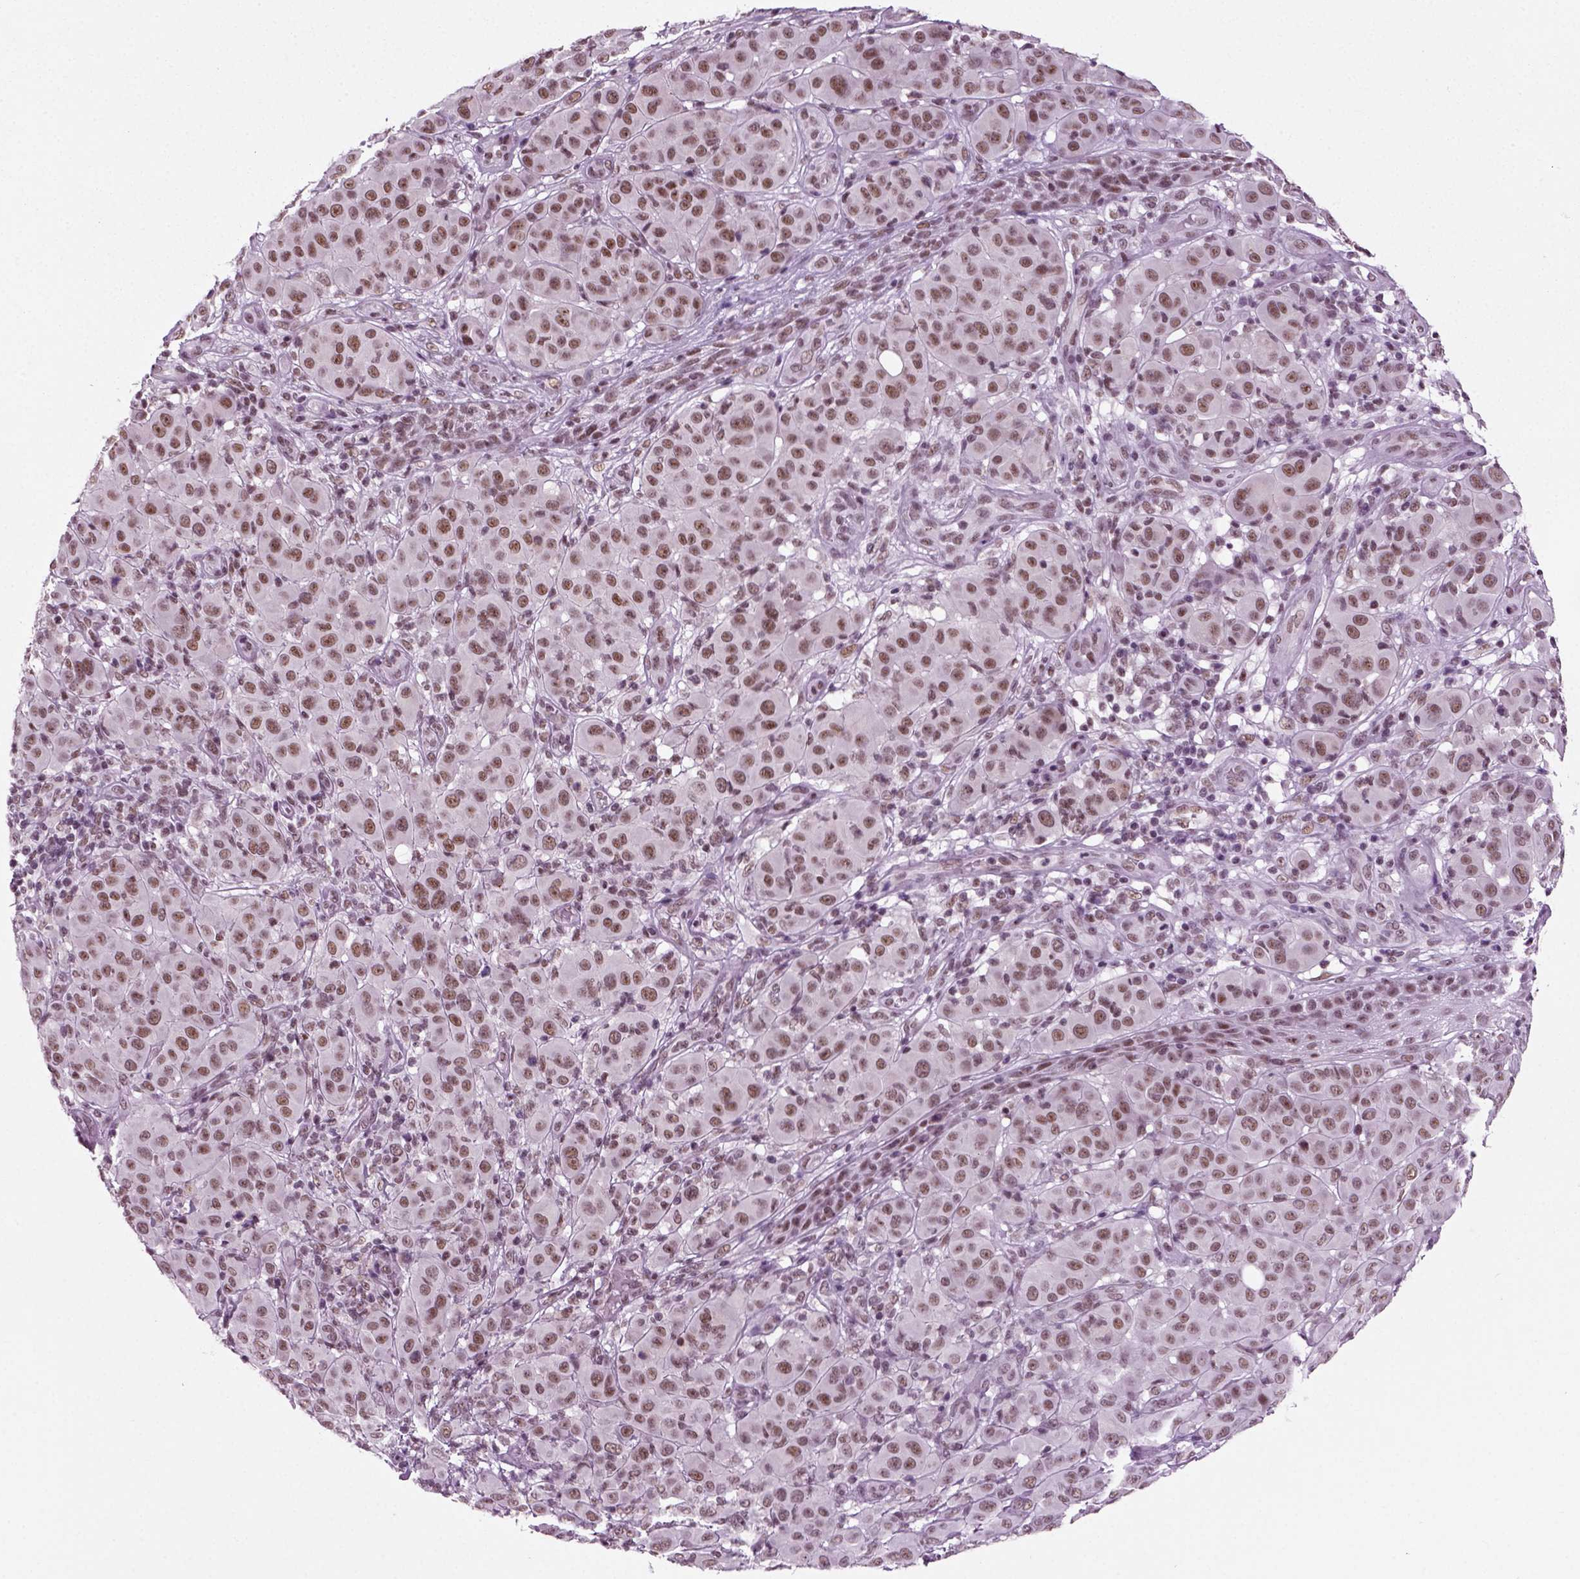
{"staining": {"intensity": "moderate", "quantity": ">75%", "location": "nuclear"}, "tissue": "melanoma", "cell_type": "Tumor cells", "image_type": "cancer", "snomed": [{"axis": "morphology", "description": "Malignant melanoma, NOS"}, {"axis": "topography", "description": "Skin"}], "caption": "Protein expression by immunohistochemistry (IHC) shows moderate nuclear staining in about >75% of tumor cells in malignant melanoma. (brown staining indicates protein expression, while blue staining denotes nuclei).", "gene": "RCOR3", "patient": {"sex": "female", "age": 87}}